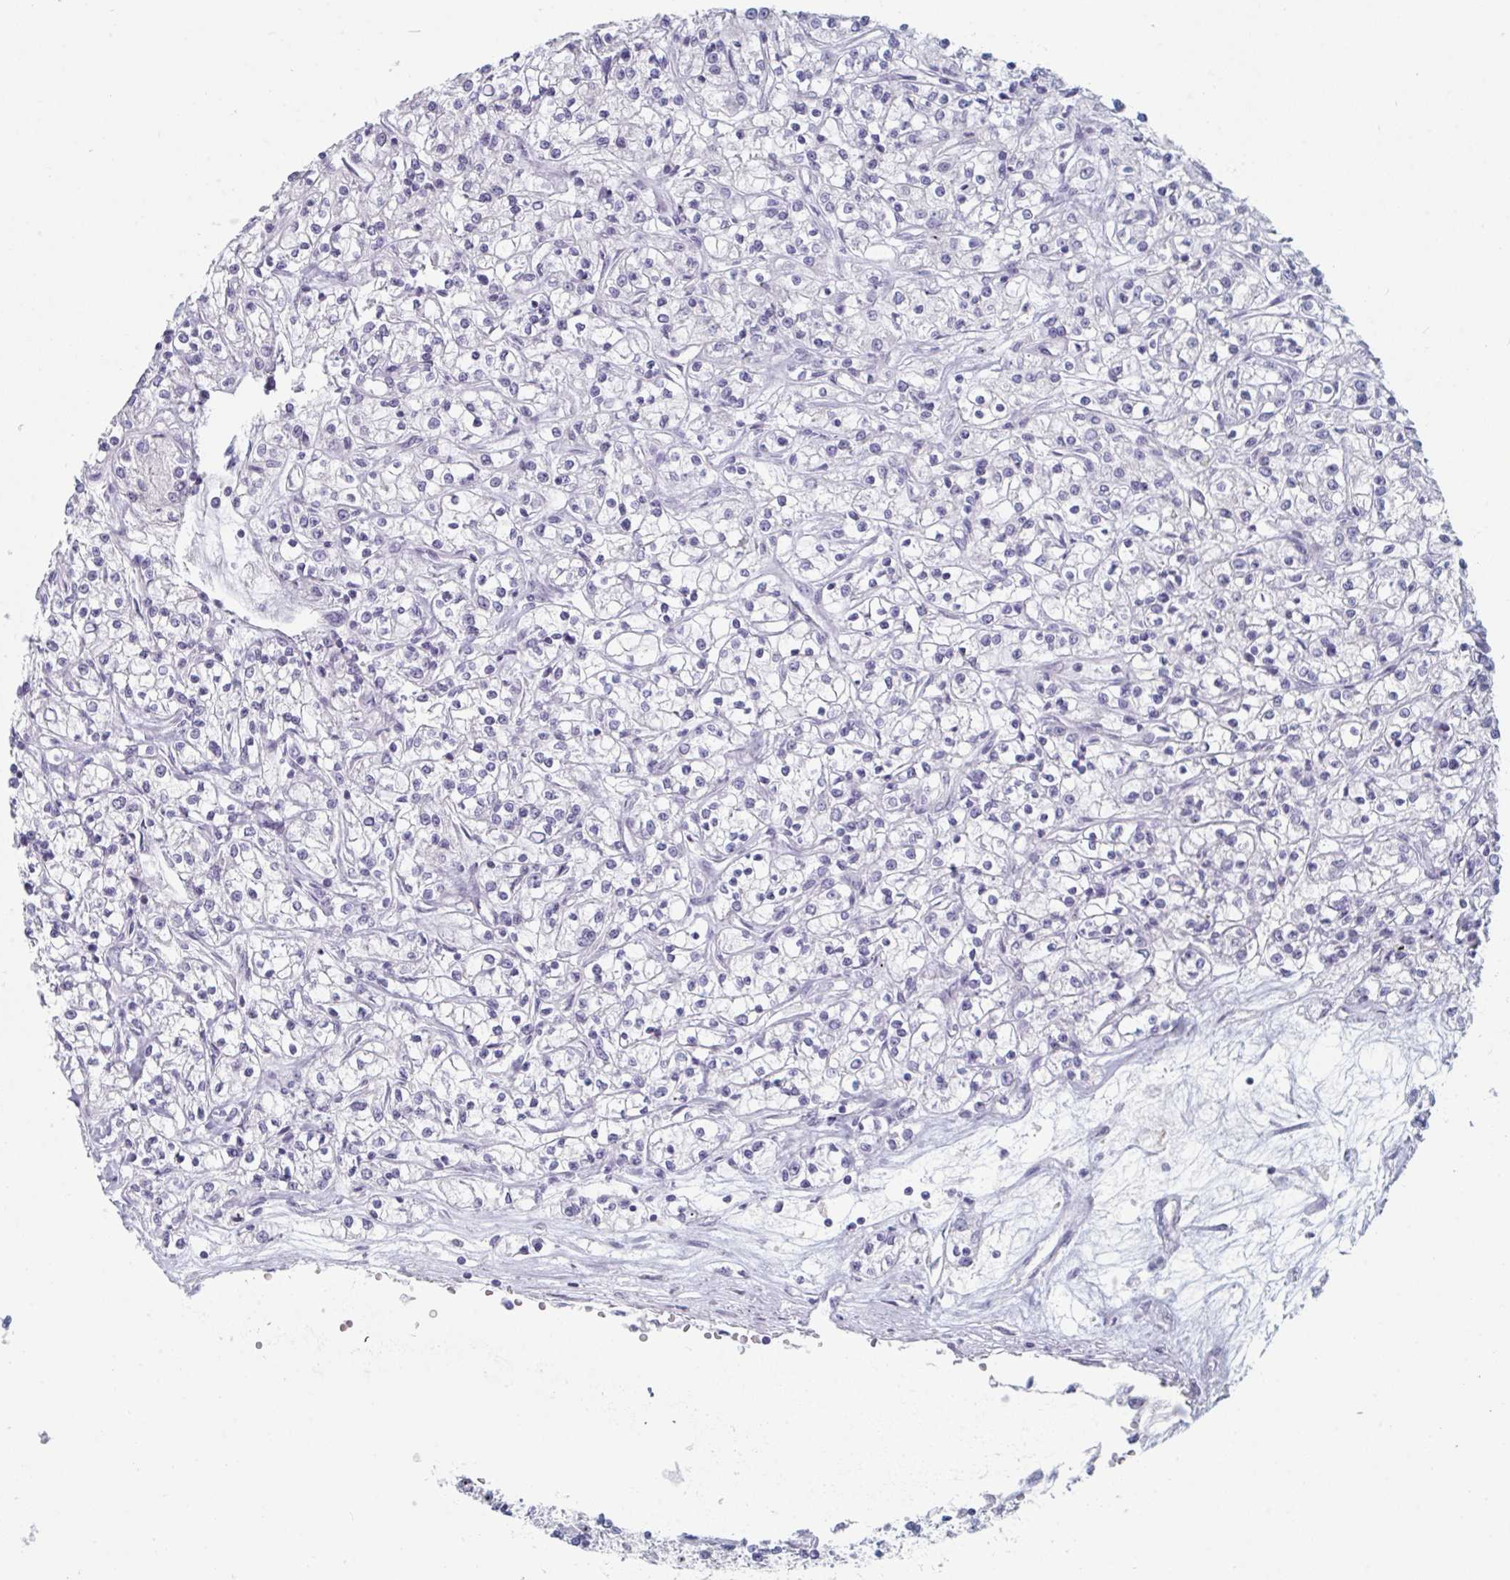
{"staining": {"intensity": "negative", "quantity": "none", "location": "none"}, "tissue": "renal cancer", "cell_type": "Tumor cells", "image_type": "cancer", "snomed": [{"axis": "morphology", "description": "Adenocarcinoma, NOS"}, {"axis": "topography", "description": "Kidney"}], "caption": "IHC micrograph of renal cancer (adenocarcinoma) stained for a protein (brown), which demonstrates no positivity in tumor cells. (Stains: DAB (3,3'-diaminobenzidine) immunohistochemistry (IHC) with hematoxylin counter stain, Microscopy: brightfield microscopy at high magnification).", "gene": "NR1H2", "patient": {"sex": "female", "age": 59}}